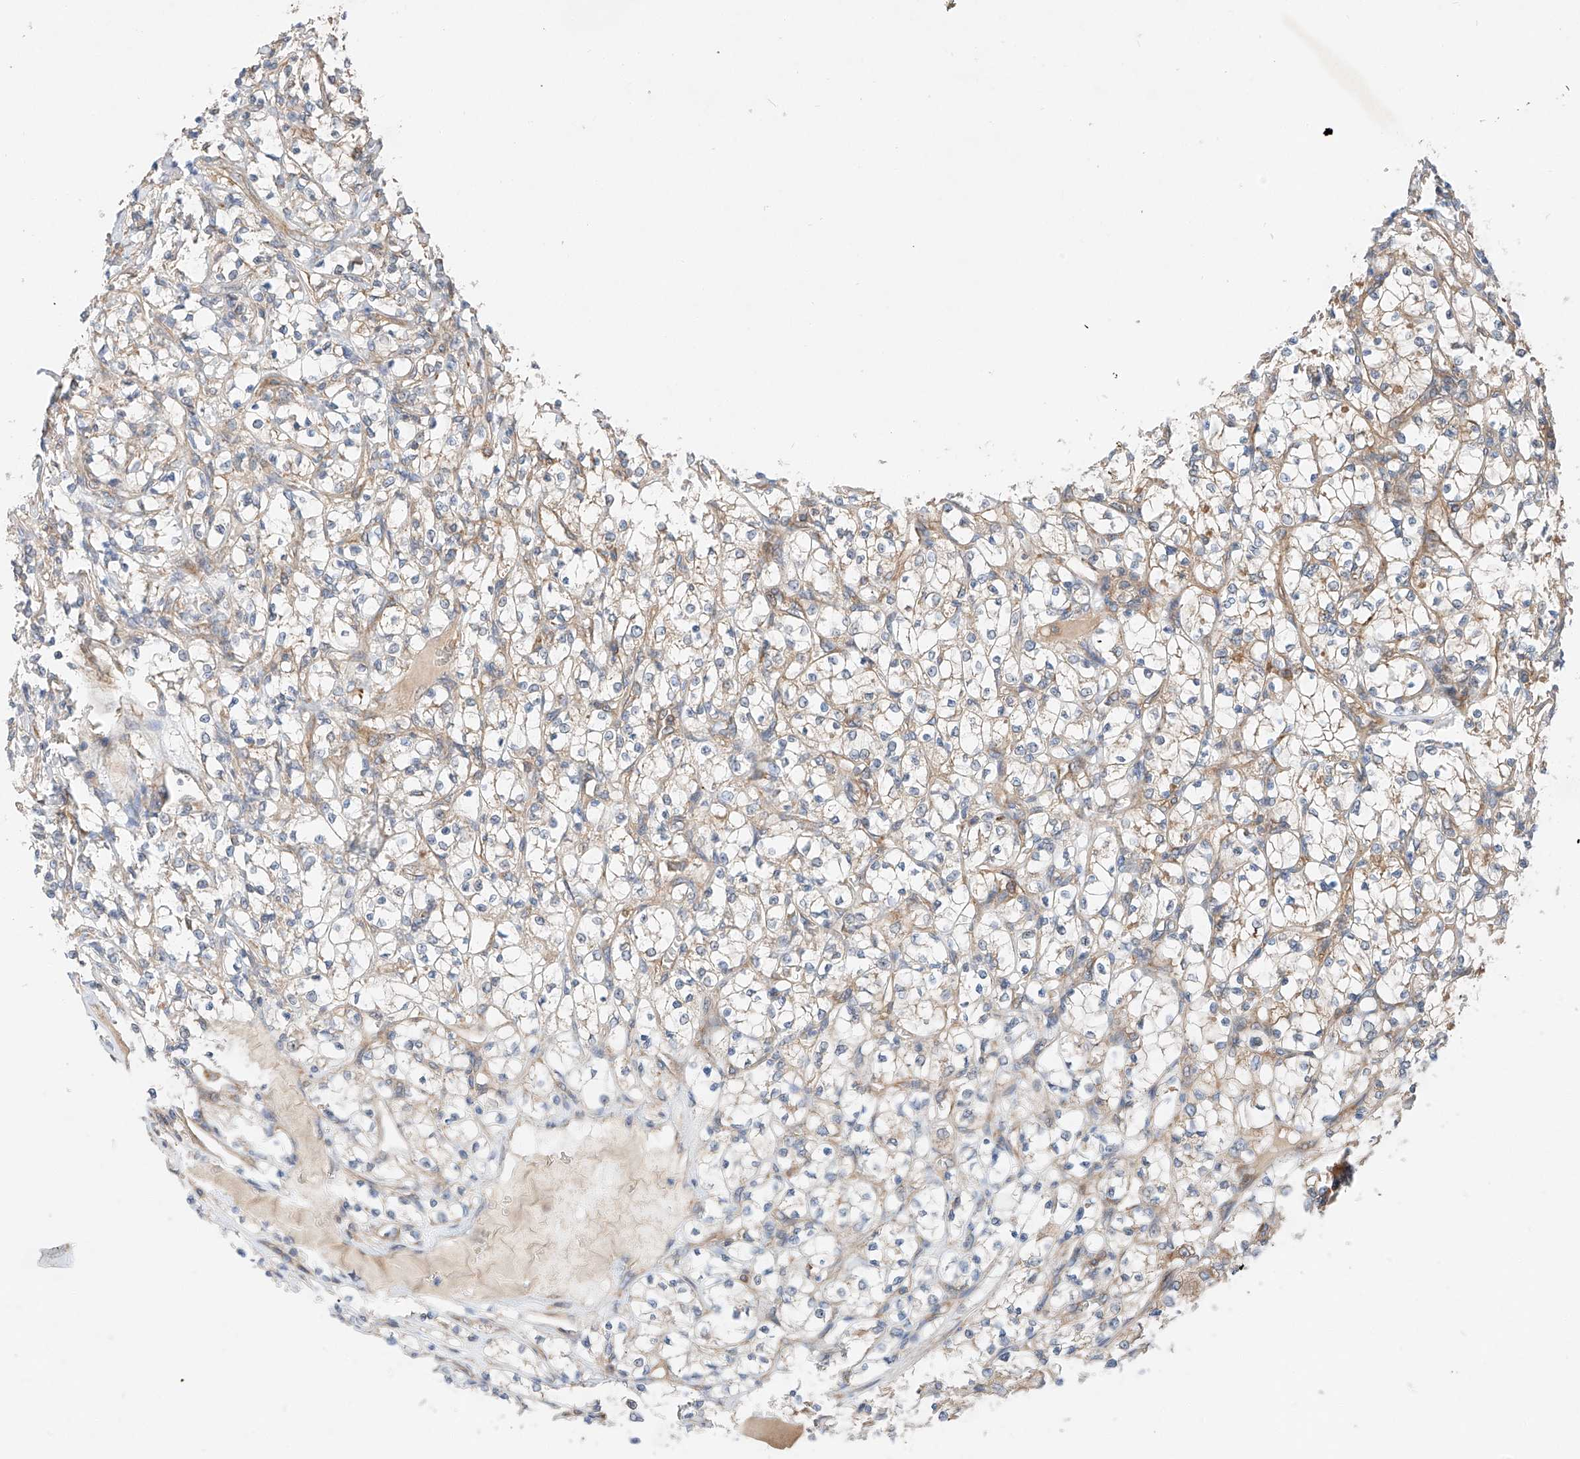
{"staining": {"intensity": "weak", "quantity": "25%-75%", "location": "cytoplasmic/membranous"}, "tissue": "renal cancer", "cell_type": "Tumor cells", "image_type": "cancer", "snomed": [{"axis": "morphology", "description": "Adenocarcinoma, NOS"}, {"axis": "topography", "description": "Kidney"}], "caption": "A brown stain highlights weak cytoplasmic/membranous staining of a protein in renal cancer tumor cells.", "gene": "RUSC1", "patient": {"sex": "female", "age": 69}}